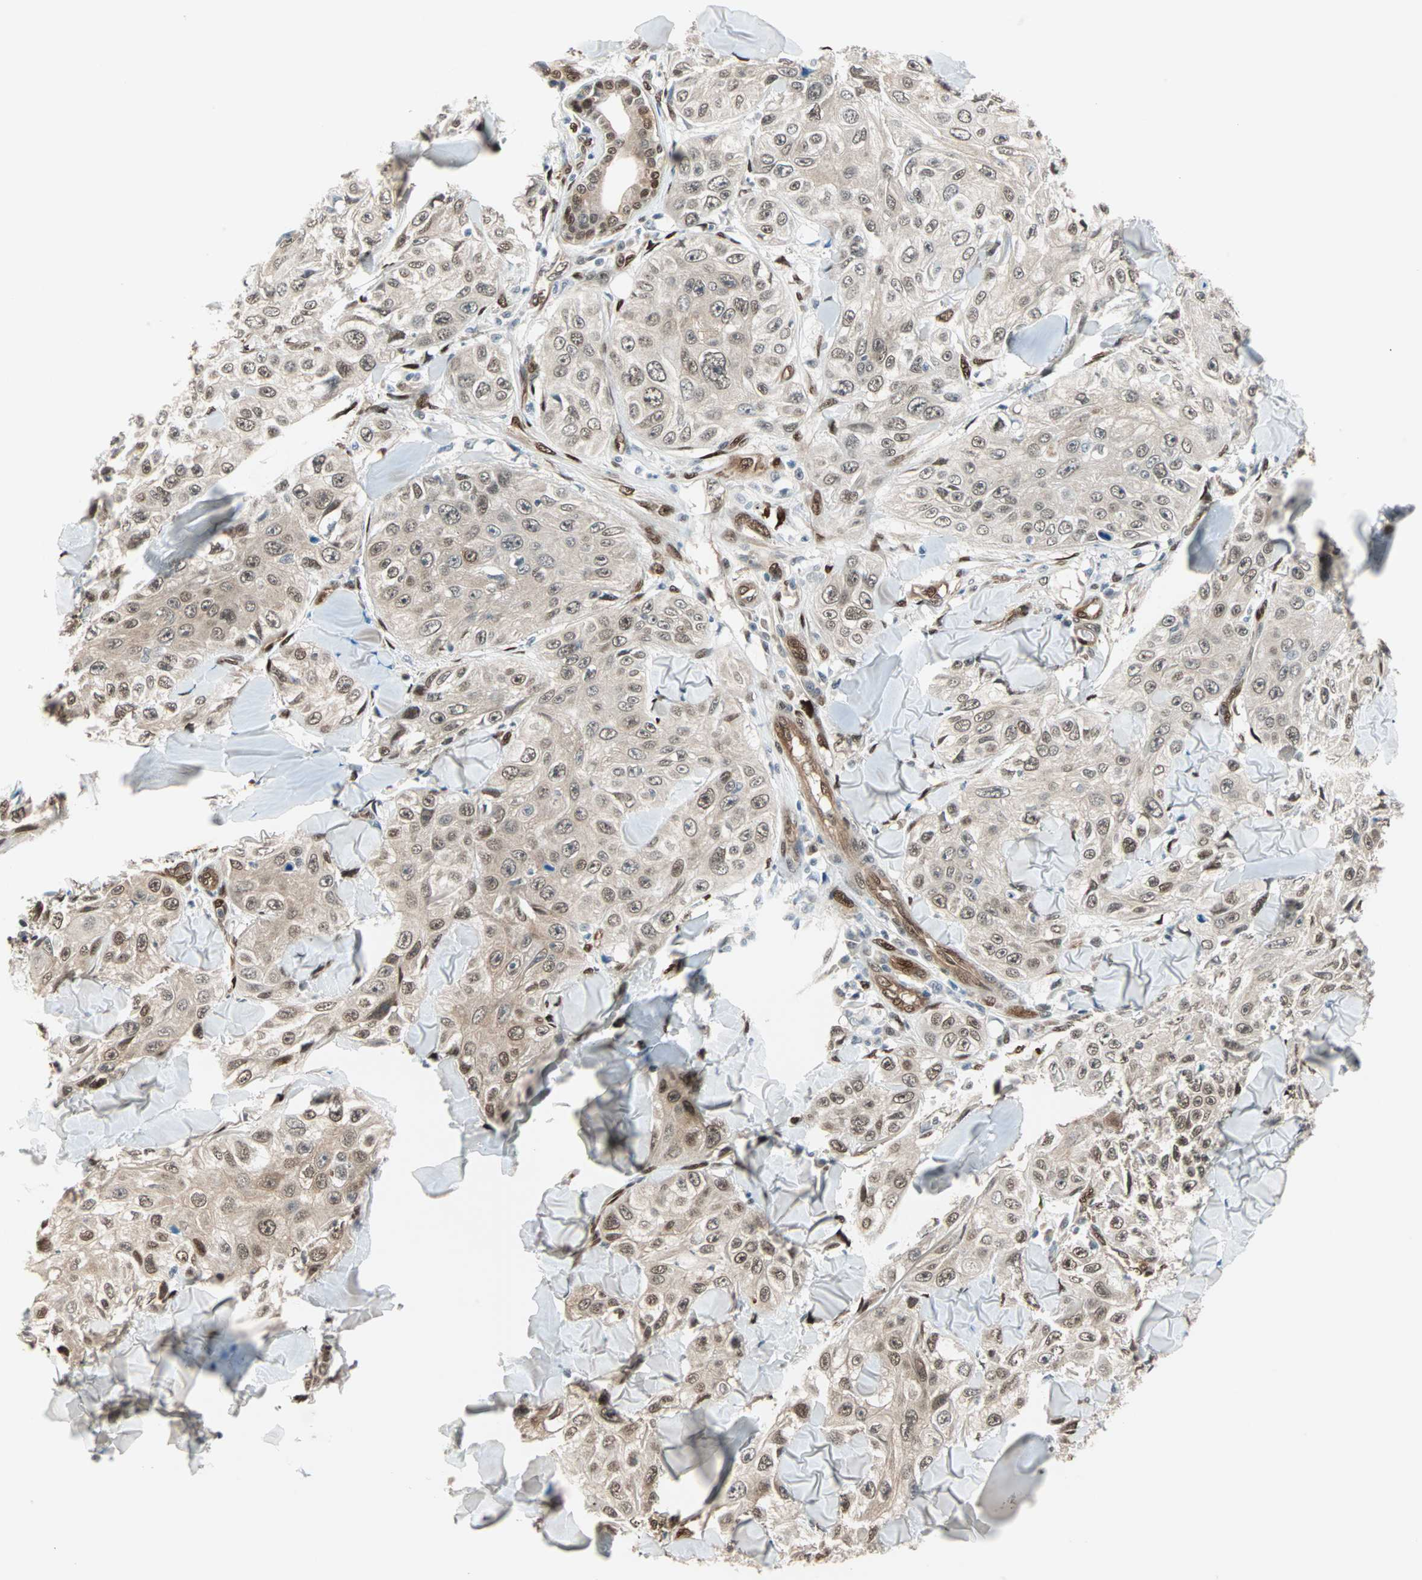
{"staining": {"intensity": "weak", "quantity": ">75%", "location": "cytoplasmic/membranous,nuclear"}, "tissue": "skin cancer", "cell_type": "Tumor cells", "image_type": "cancer", "snomed": [{"axis": "morphology", "description": "Squamous cell carcinoma, NOS"}, {"axis": "topography", "description": "Skin"}], "caption": "A histopathology image of human squamous cell carcinoma (skin) stained for a protein exhibits weak cytoplasmic/membranous and nuclear brown staining in tumor cells. Using DAB (brown) and hematoxylin (blue) stains, captured at high magnification using brightfield microscopy.", "gene": "WWTR1", "patient": {"sex": "male", "age": 86}}